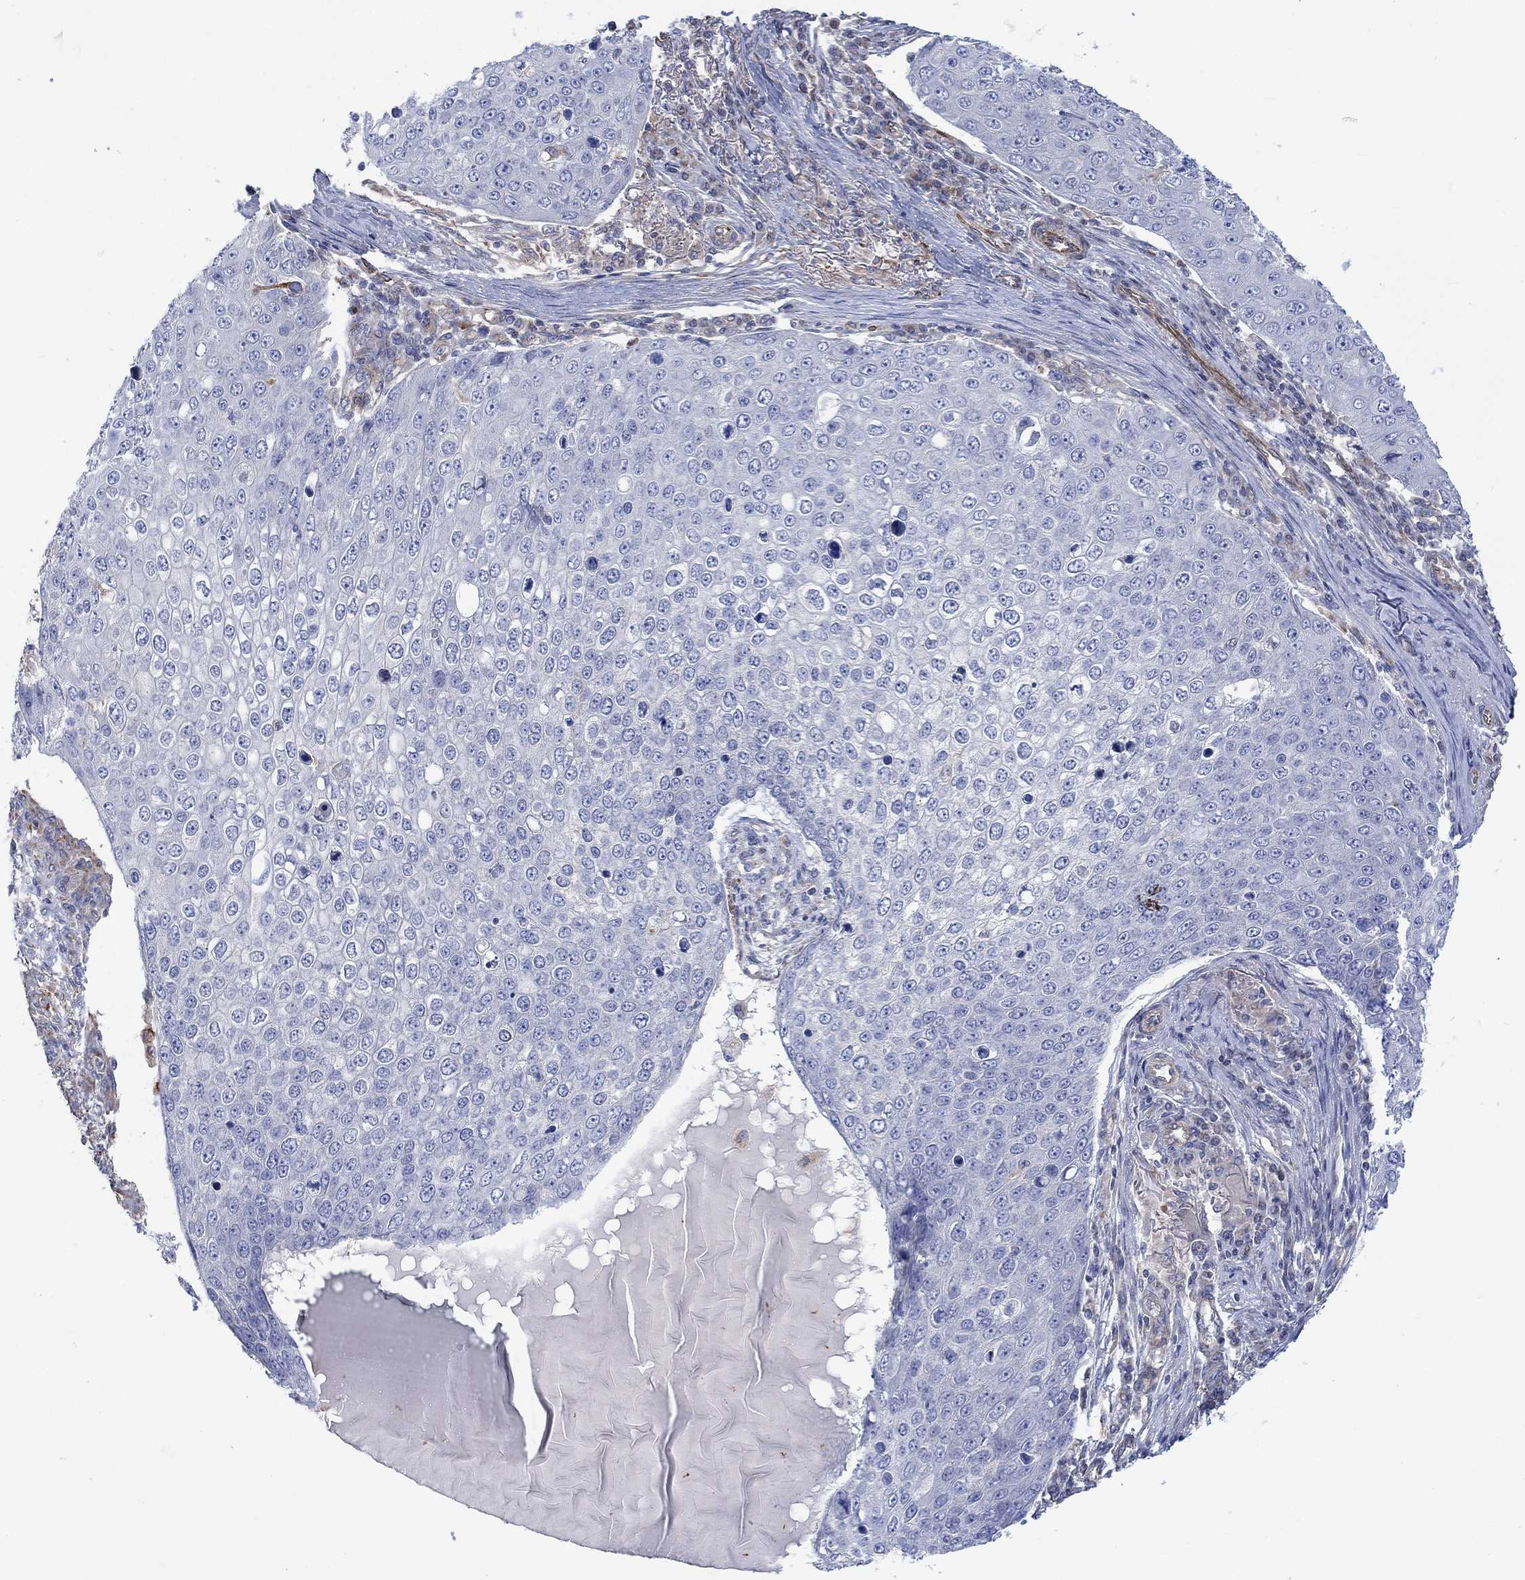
{"staining": {"intensity": "negative", "quantity": "none", "location": "none"}, "tissue": "skin cancer", "cell_type": "Tumor cells", "image_type": "cancer", "snomed": [{"axis": "morphology", "description": "Squamous cell carcinoma, NOS"}, {"axis": "topography", "description": "Skin"}], "caption": "This image is of skin cancer (squamous cell carcinoma) stained with immunohistochemistry (IHC) to label a protein in brown with the nuclei are counter-stained blue. There is no expression in tumor cells.", "gene": "CAMK1D", "patient": {"sex": "male", "age": 71}}